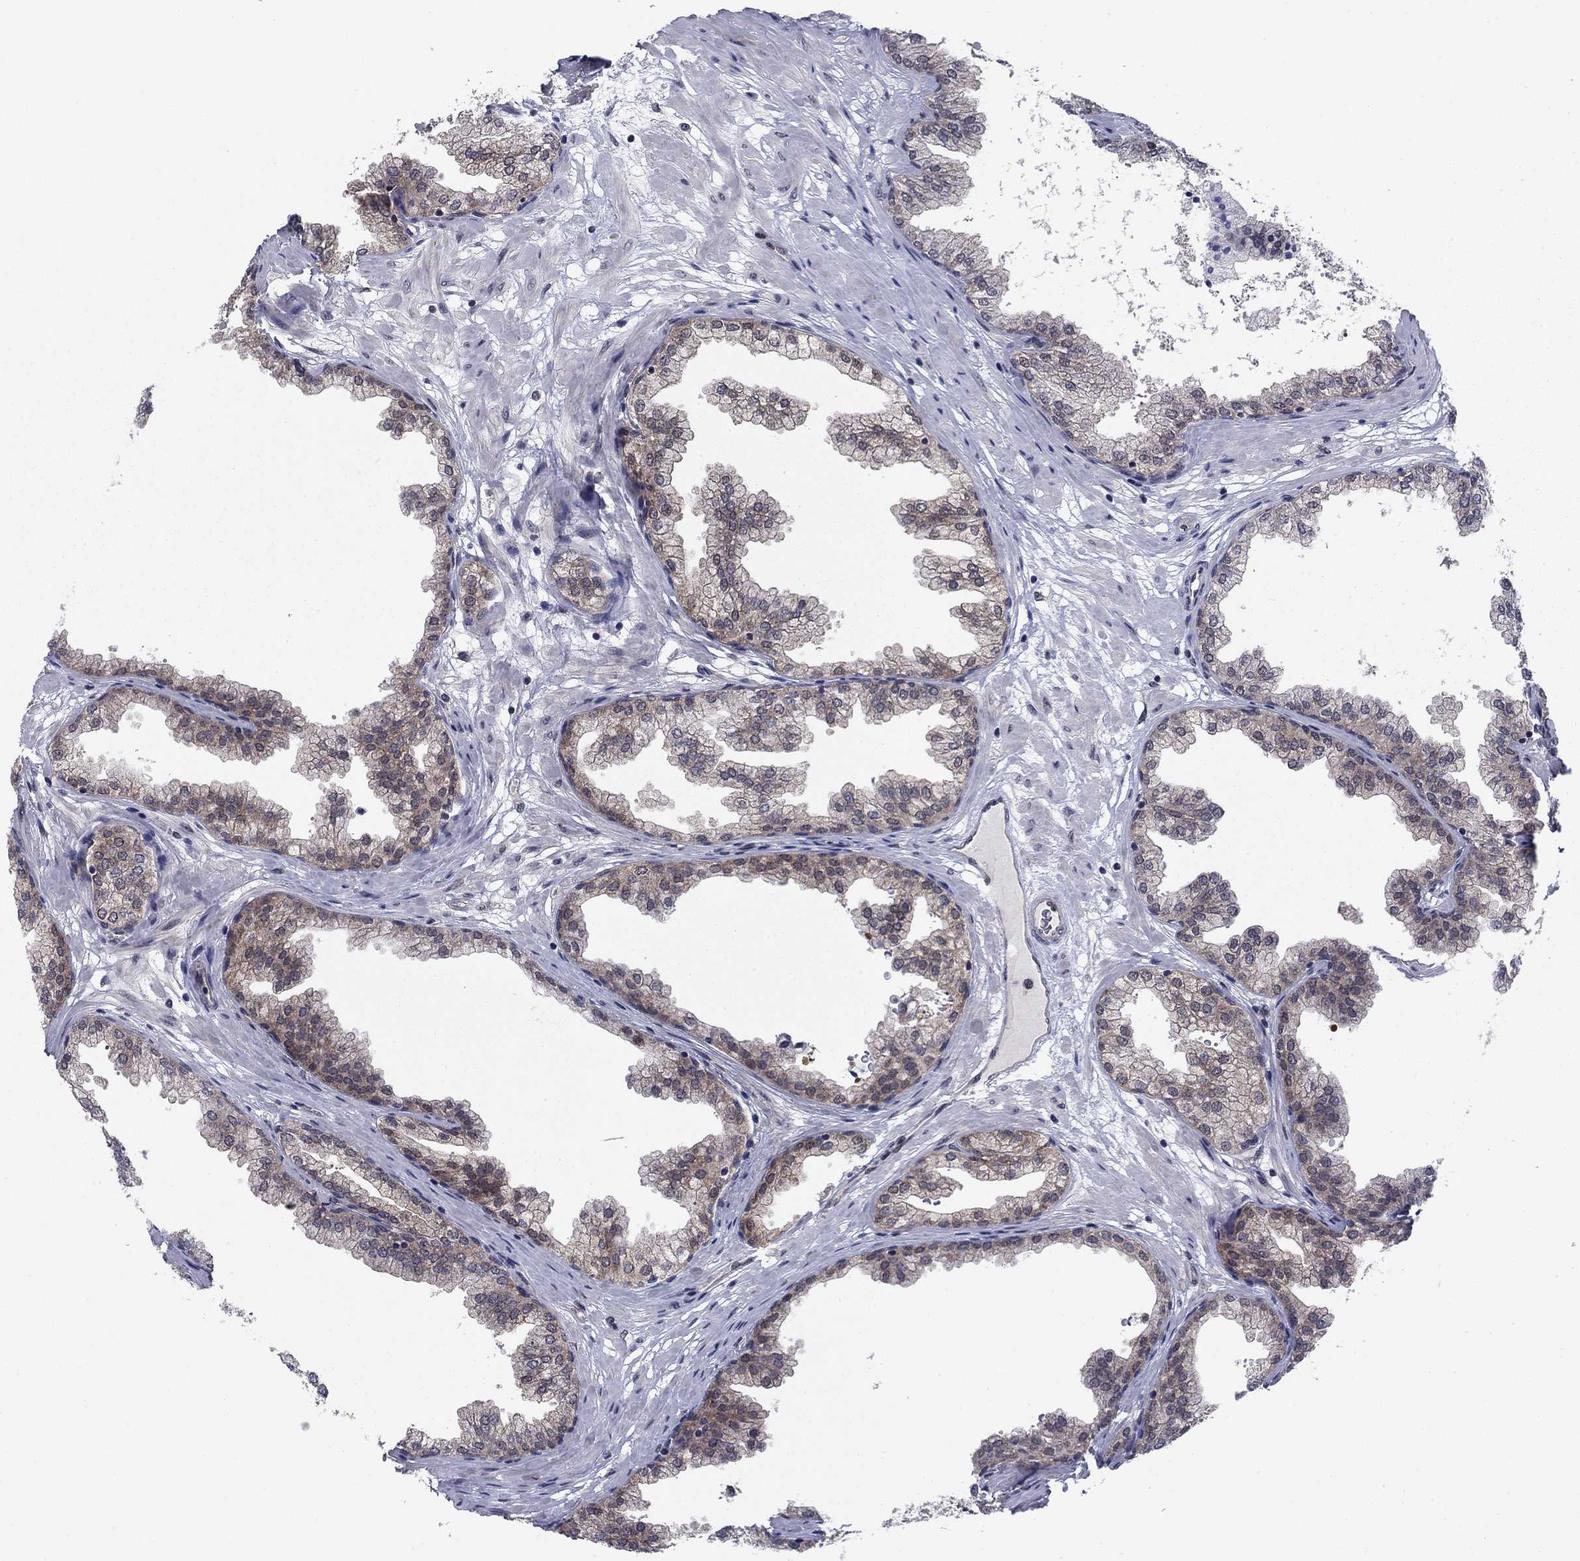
{"staining": {"intensity": "strong", "quantity": "25%-75%", "location": "cytoplasmic/membranous,nuclear"}, "tissue": "prostate", "cell_type": "Glandular cells", "image_type": "normal", "snomed": [{"axis": "morphology", "description": "Normal tissue, NOS"}, {"axis": "topography", "description": "Prostate"}], "caption": "High-magnification brightfield microscopy of normal prostate stained with DAB (3,3'-diaminobenzidine) (brown) and counterstained with hematoxylin (blue). glandular cells exhibit strong cytoplasmic/membranous,nuclear expression is present in about25%-75% of cells.", "gene": "DNAJA1", "patient": {"sex": "male", "age": 37}}